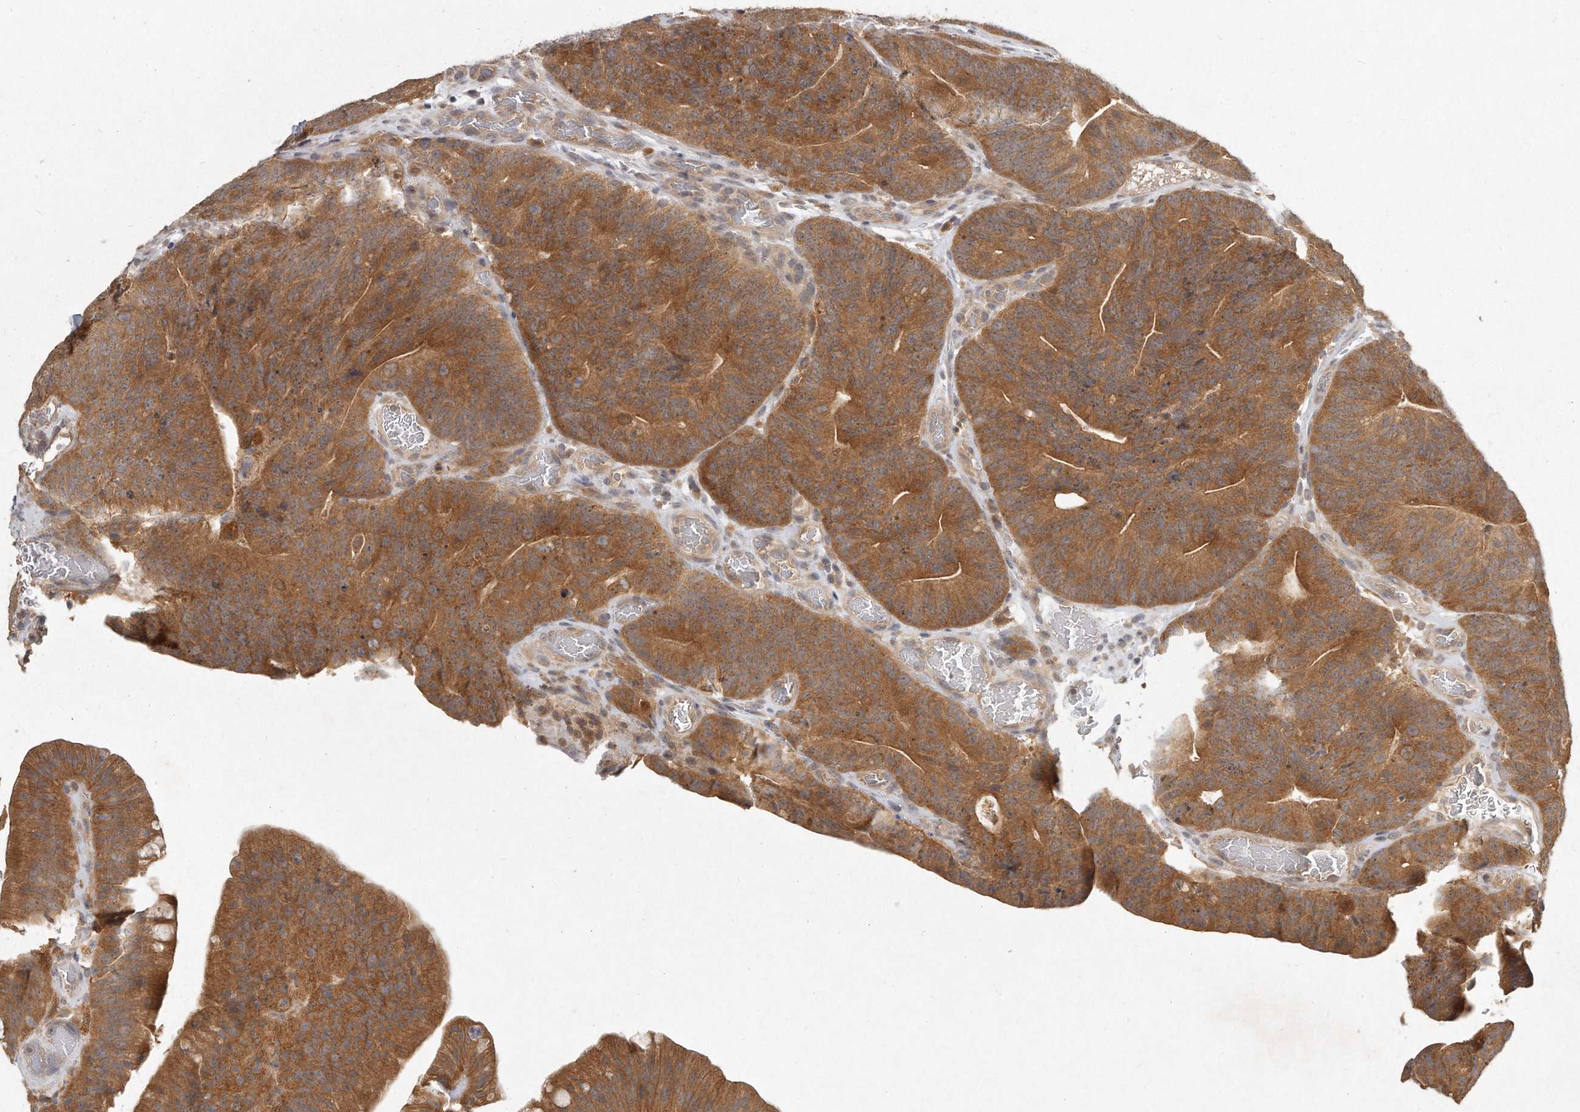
{"staining": {"intensity": "moderate", "quantity": ">75%", "location": "cytoplasmic/membranous"}, "tissue": "colorectal cancer", "cell_type": "Tumor cells", "image_type": "cancer", "snomed": [{"axis": "morphology", "description": "Normal tissue, NOS"}, {"axis": "topography", "description": "Colon"}], "caption": "Immunohistochemical staining of colorectal cancer demonstrates medium levels of moderate cytoplasmic/membranous expression in approximately >75% of tumor cells.", "gene": "LGALS8", "patient": {"sex": "female", "age": 82}}